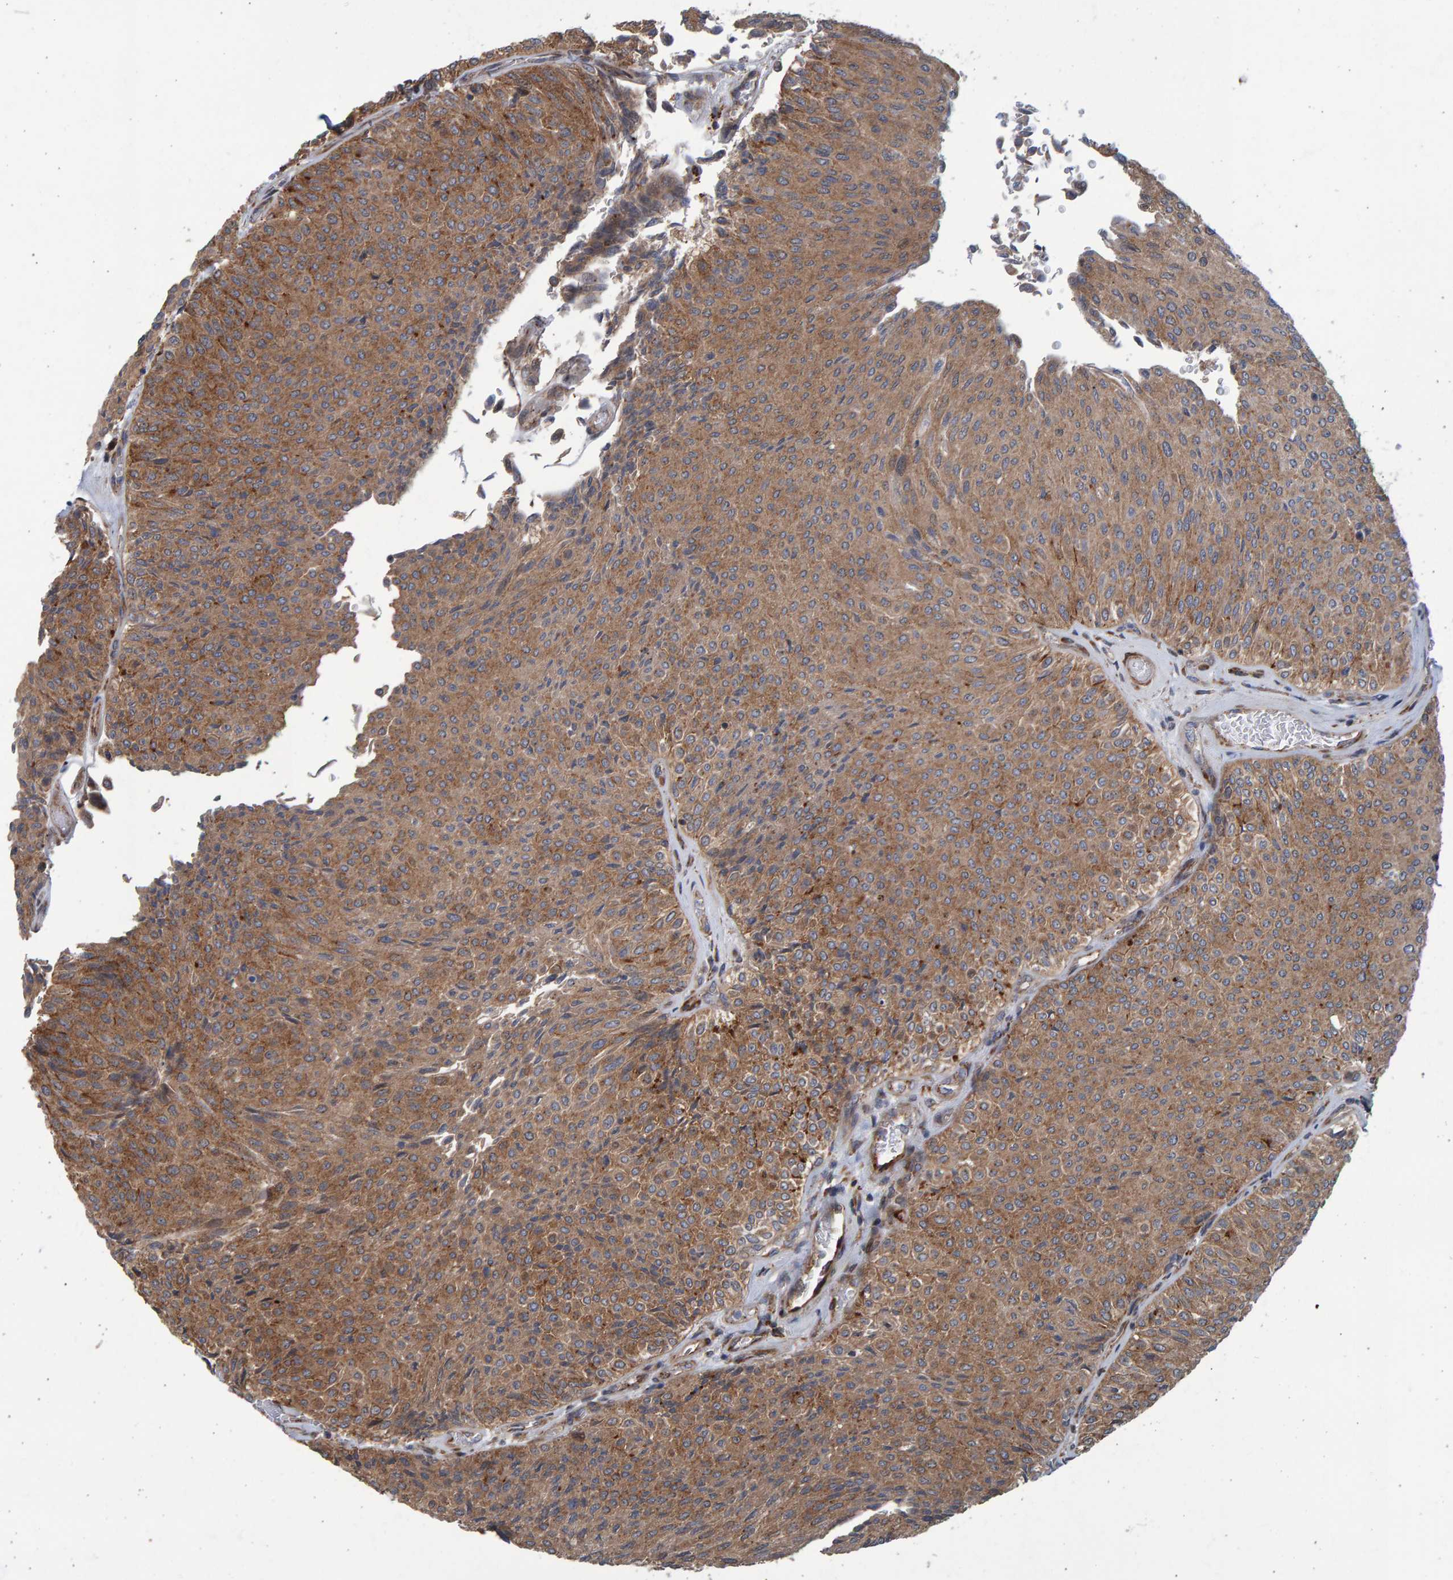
{"staining": {"intensity": "moderate", "quantity": "25%-75%", "location": "cytoplasmic/membranous"}, "tissue": "urothelial cancer", "cell_type": "Tumor cells", "image_type": "cancer", "snomed": [{"axis": "morphology", "description": "Urothelial carcinoma, Low grade"}, {"axis": "topography", "description": "Urinary bladder"}], "caption": "A micrograph of low-grade urothelial carcinoma stained for a protein exhibits moderate cytoplasmic/membranous brown staining in tumor cells.", "gene": "LRBA", "patient": {"sex": "male", "age": 78}}